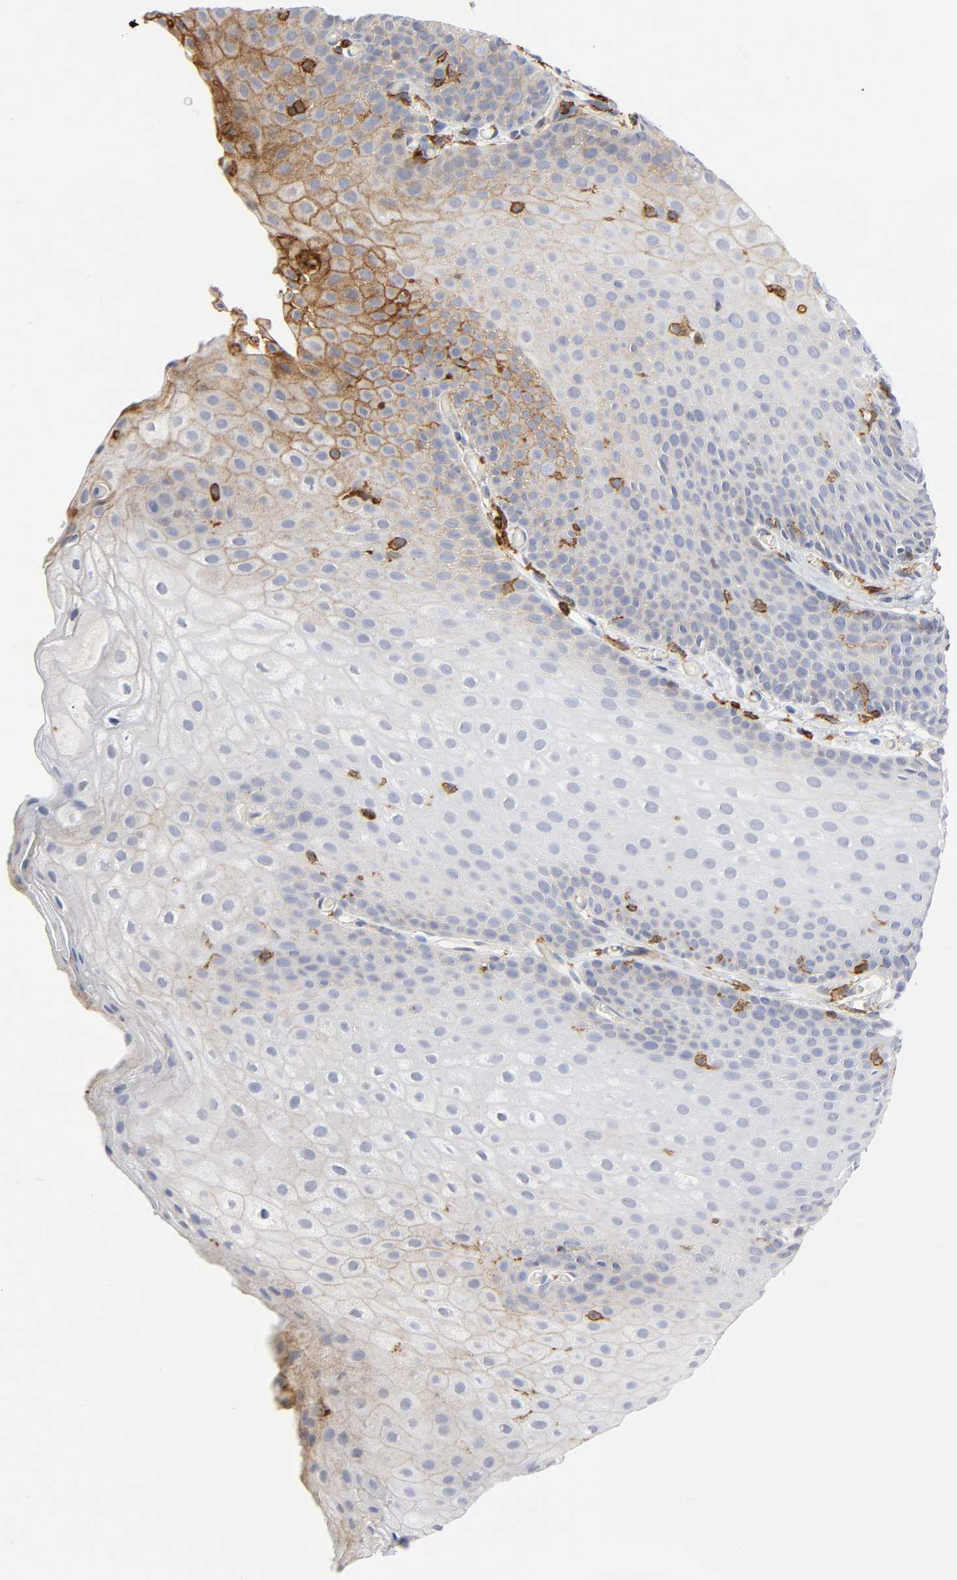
{"staining": {"intensity": "negative", "quantity": "none", "location": "none"}, "tissue": "skin", "cell_type": "Epidermal cells", "image_type": "normal", "snomed": [{"axis": "morphology", "description": "Normal tissue, NOS"}, {"axis": "morphology", "description": "Hemorrhoids"}, {"axis": "morphology", "description": "Inflammation, NOS"}, {"axis": "topography", "description": "Anal"}], "caption": "IHC micrograph of unremarkable skin: human skin stained with DAB demonstrates no significant protein expression in epidermal cells.", "gene": "LYN", "patient": {"sex": "male", "age": 60}}